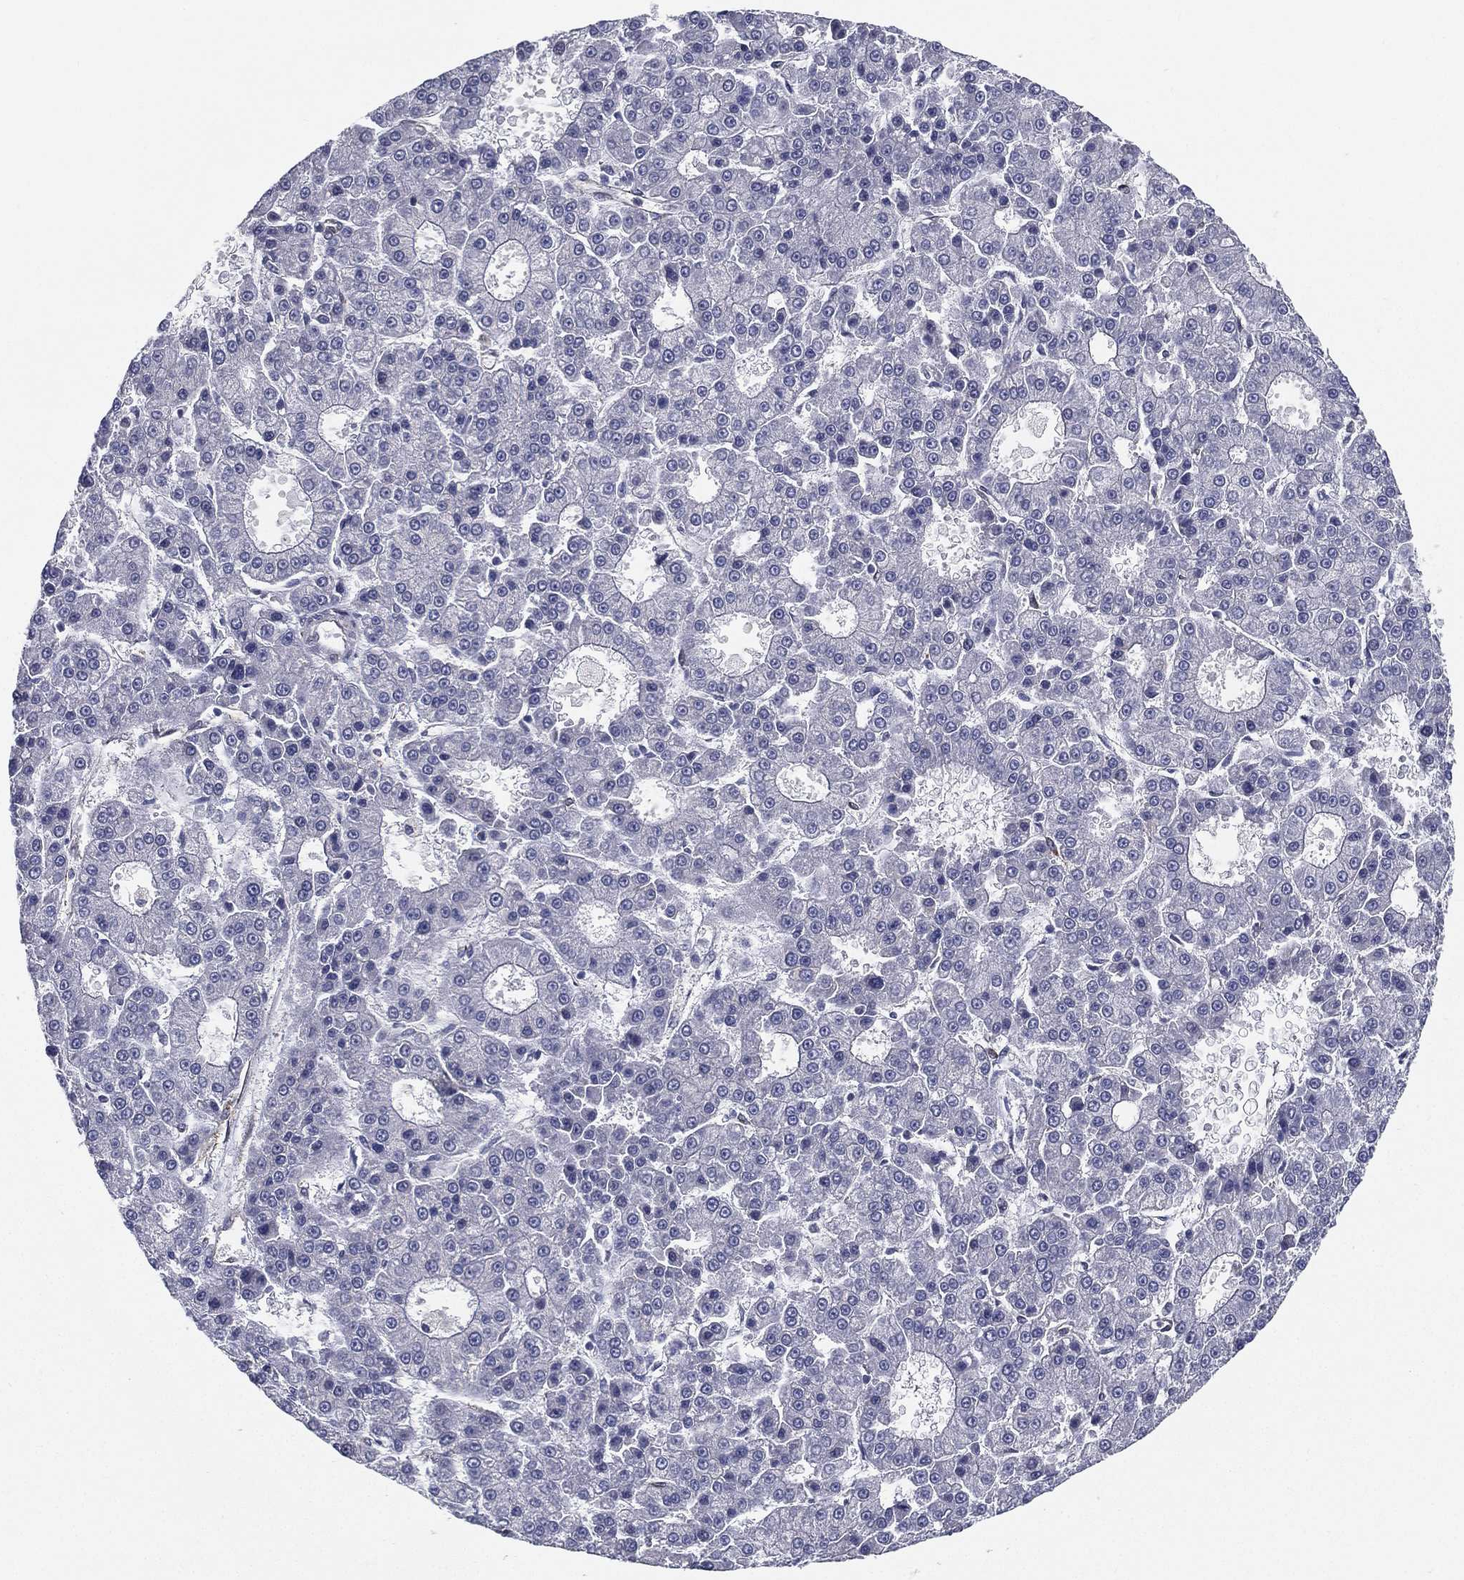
{"staining": {"intensity": "negative", "quantity": "none", "location": "none"}, "tissue": "liver cancer", "cell_type": "Tumor cells", "image_type": "cancer", "snomed": [{"axis": "morphology", "description": "Carcinoma, Hepatocellular, NOS"}, {"axis": "topography", "description": "Liver"}], "caption": "High power microscopy micrograph of an immunohistochemistry photomicrograph of hepatocellular carcinoma (liver), revealing no significant expression in tumor cells.", "gene": "LRRC56", "patient": {"sex": "male", "age": 70}}